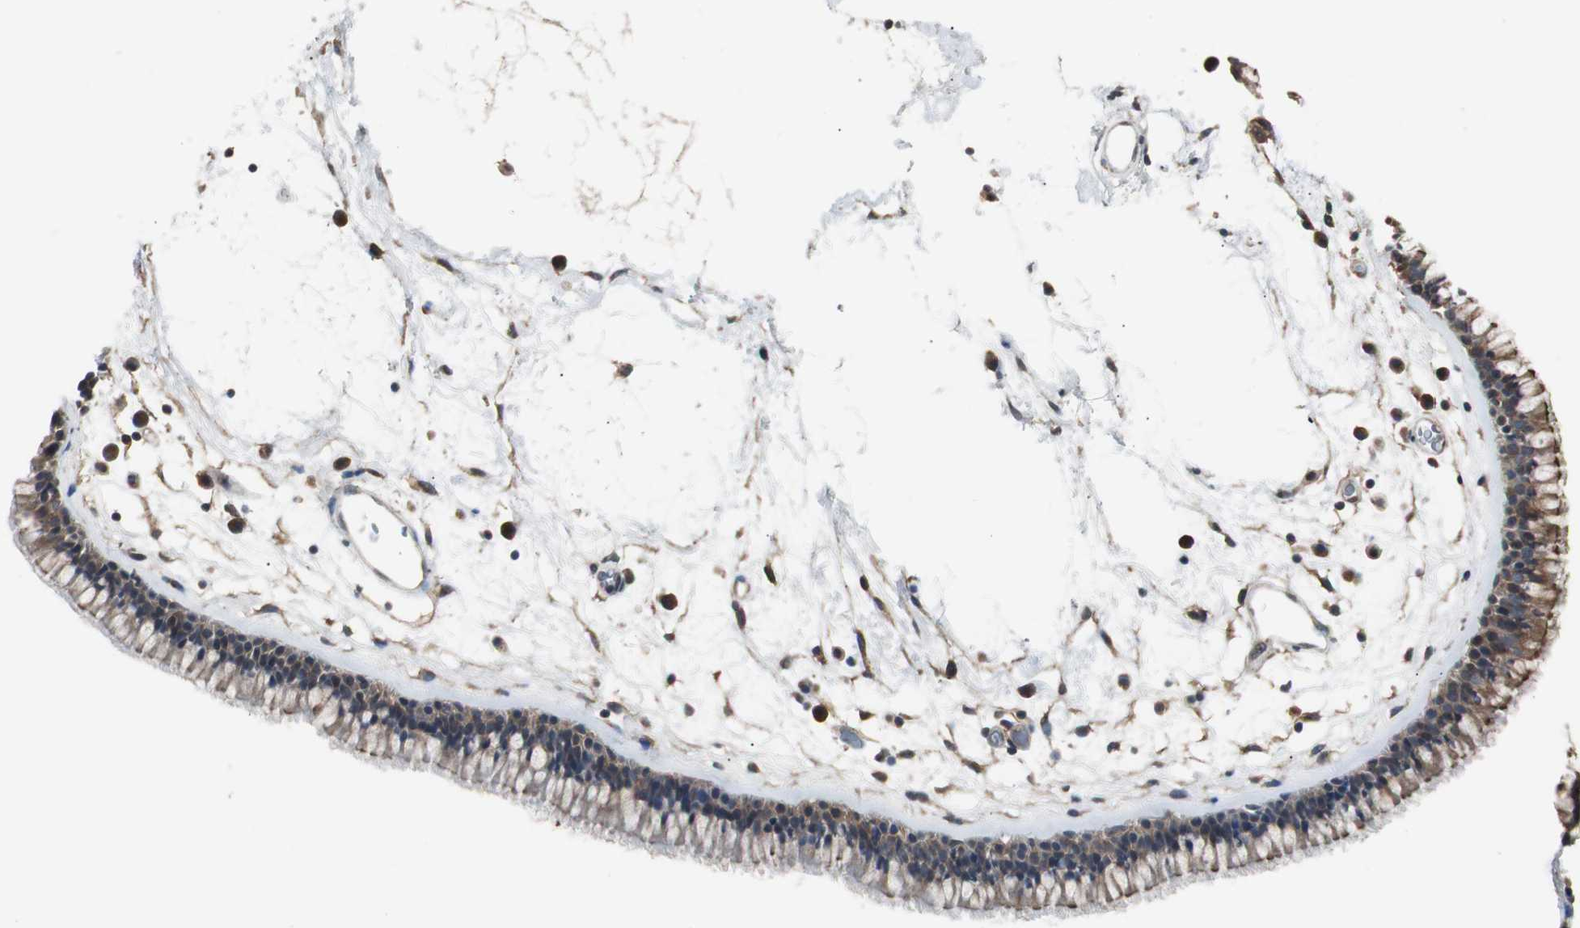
{"staining": {"intensity": "weak", "quantity": ">75%", "location": "cytoplasmic/membranous"}, "tissue": "nasopharynx", "cell_type": "Respiratory epithelial cells", "image_type": "normal", "snomed": [{"axis": "morphology", "description": "Normal tissue, NOS"}, {"axis": "morphology", "description": "Inflammation, NOS"}, {"axis": "topography", "description": "Nasopharynx"}], "caption": "Weak cytoplasmic/membranous expression is present in about >75% of respiratory epithelial cells in normal nasopharynx. The staining is performed using DAB (3,3'-diaminobenzidine) brown chromogen to label protein expression. The nuclei are counter-stained blue using hematoxylin.", "gene": "ZMPSTE24", "patient": {"sex": "male", "age": 48}}